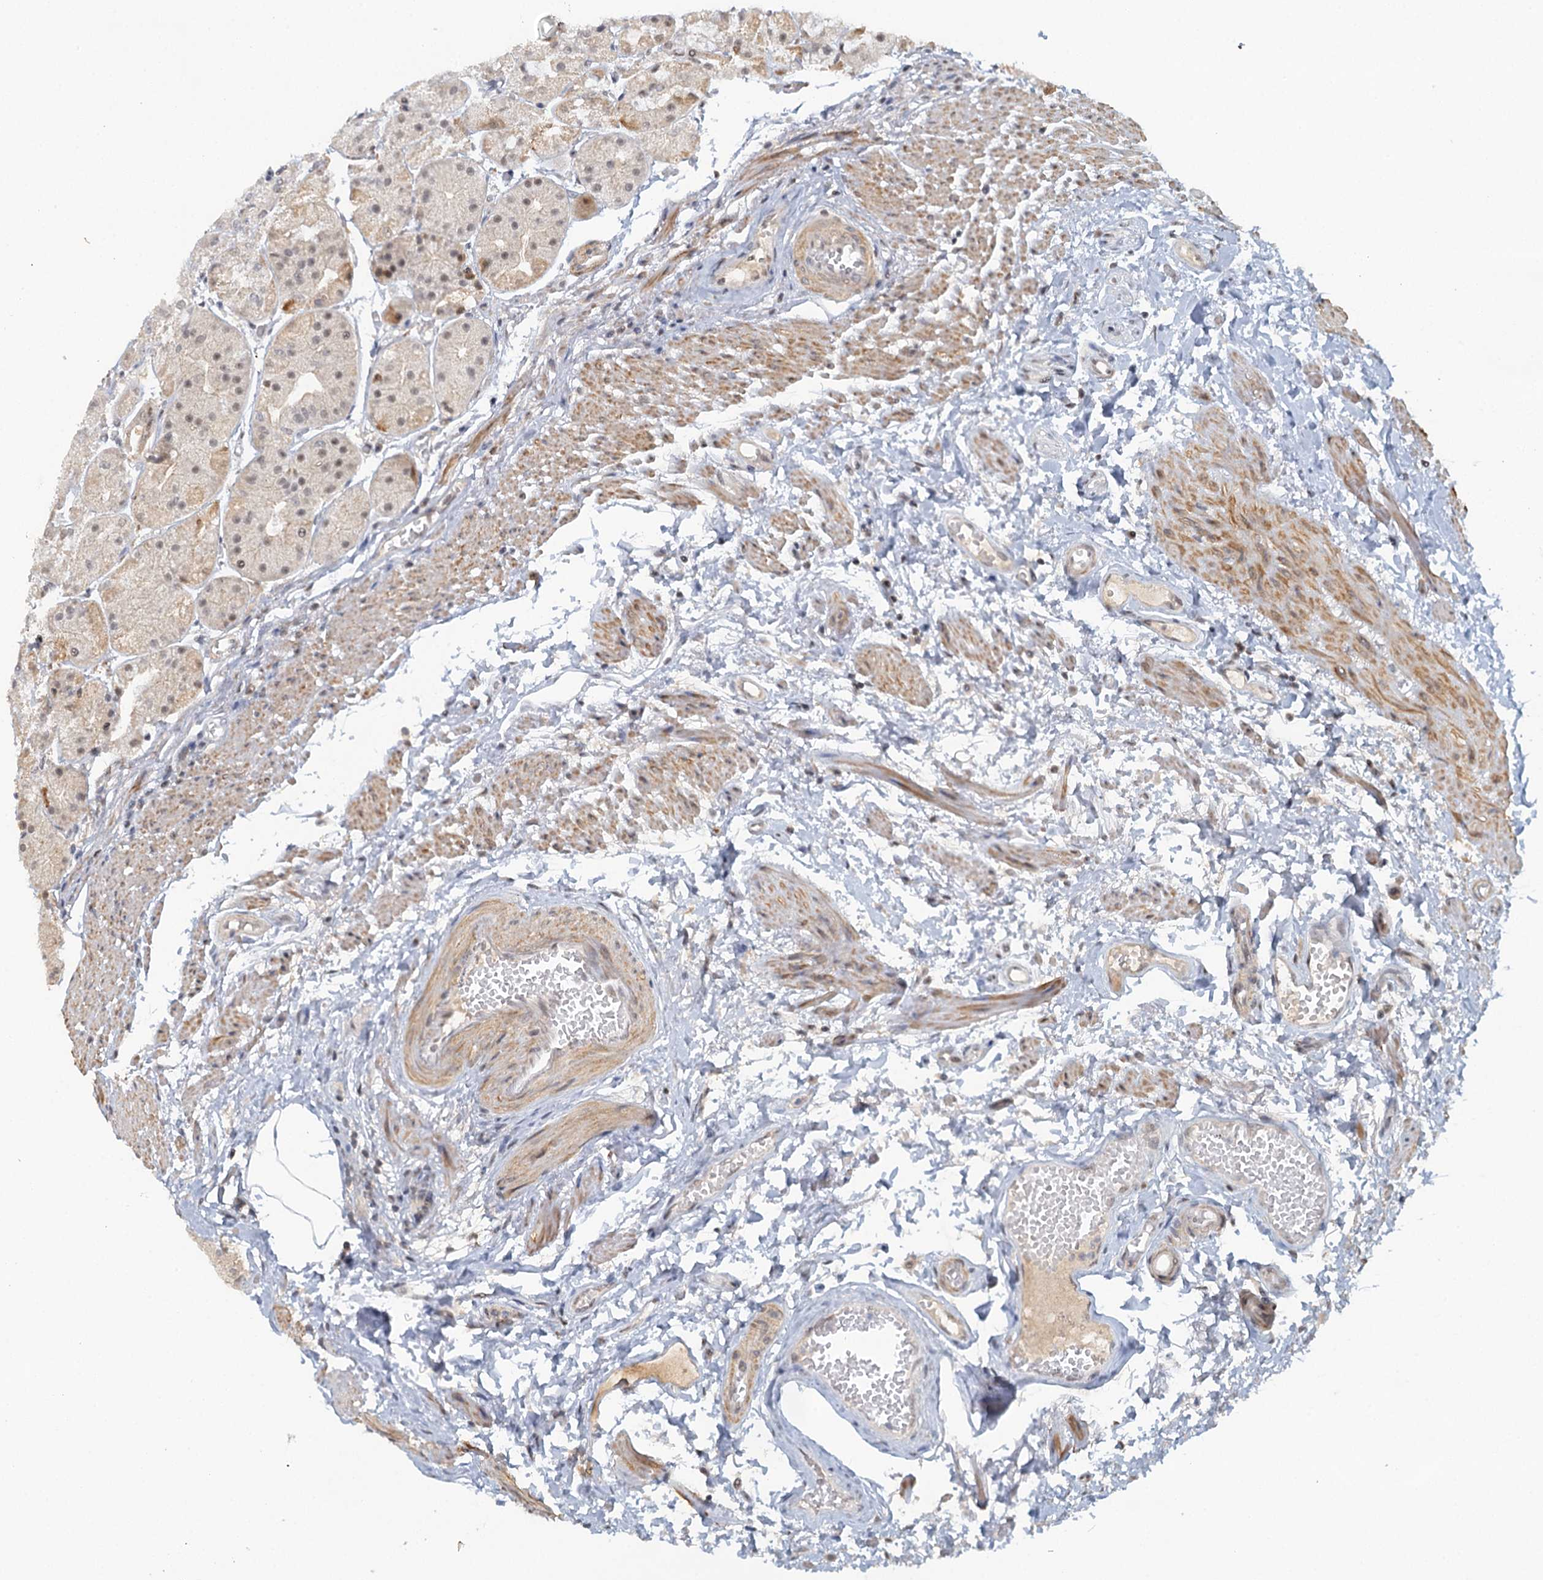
{"staining": {"intensity": "moderate", "quantity": "<25%", "location": "cytoplasmic/membranous"}, "tissue": "stomach", "cell_type": "Glandular cells", "image_type": "normal", "snomed": [{"axis": "morphology", "description": "Normal tissue, NOS"}, {"axis": "topography", "description": "Stomach, upper"}], "caption": "A histopathology image showing moderate cytoplasmic/membranous staining in approximately <25% of glandular cells in benign stomach, as visualized by brown immunohistochemical staining.", "gene": "GPATCH11", "patient": {"sex": "male", "age": 72}}